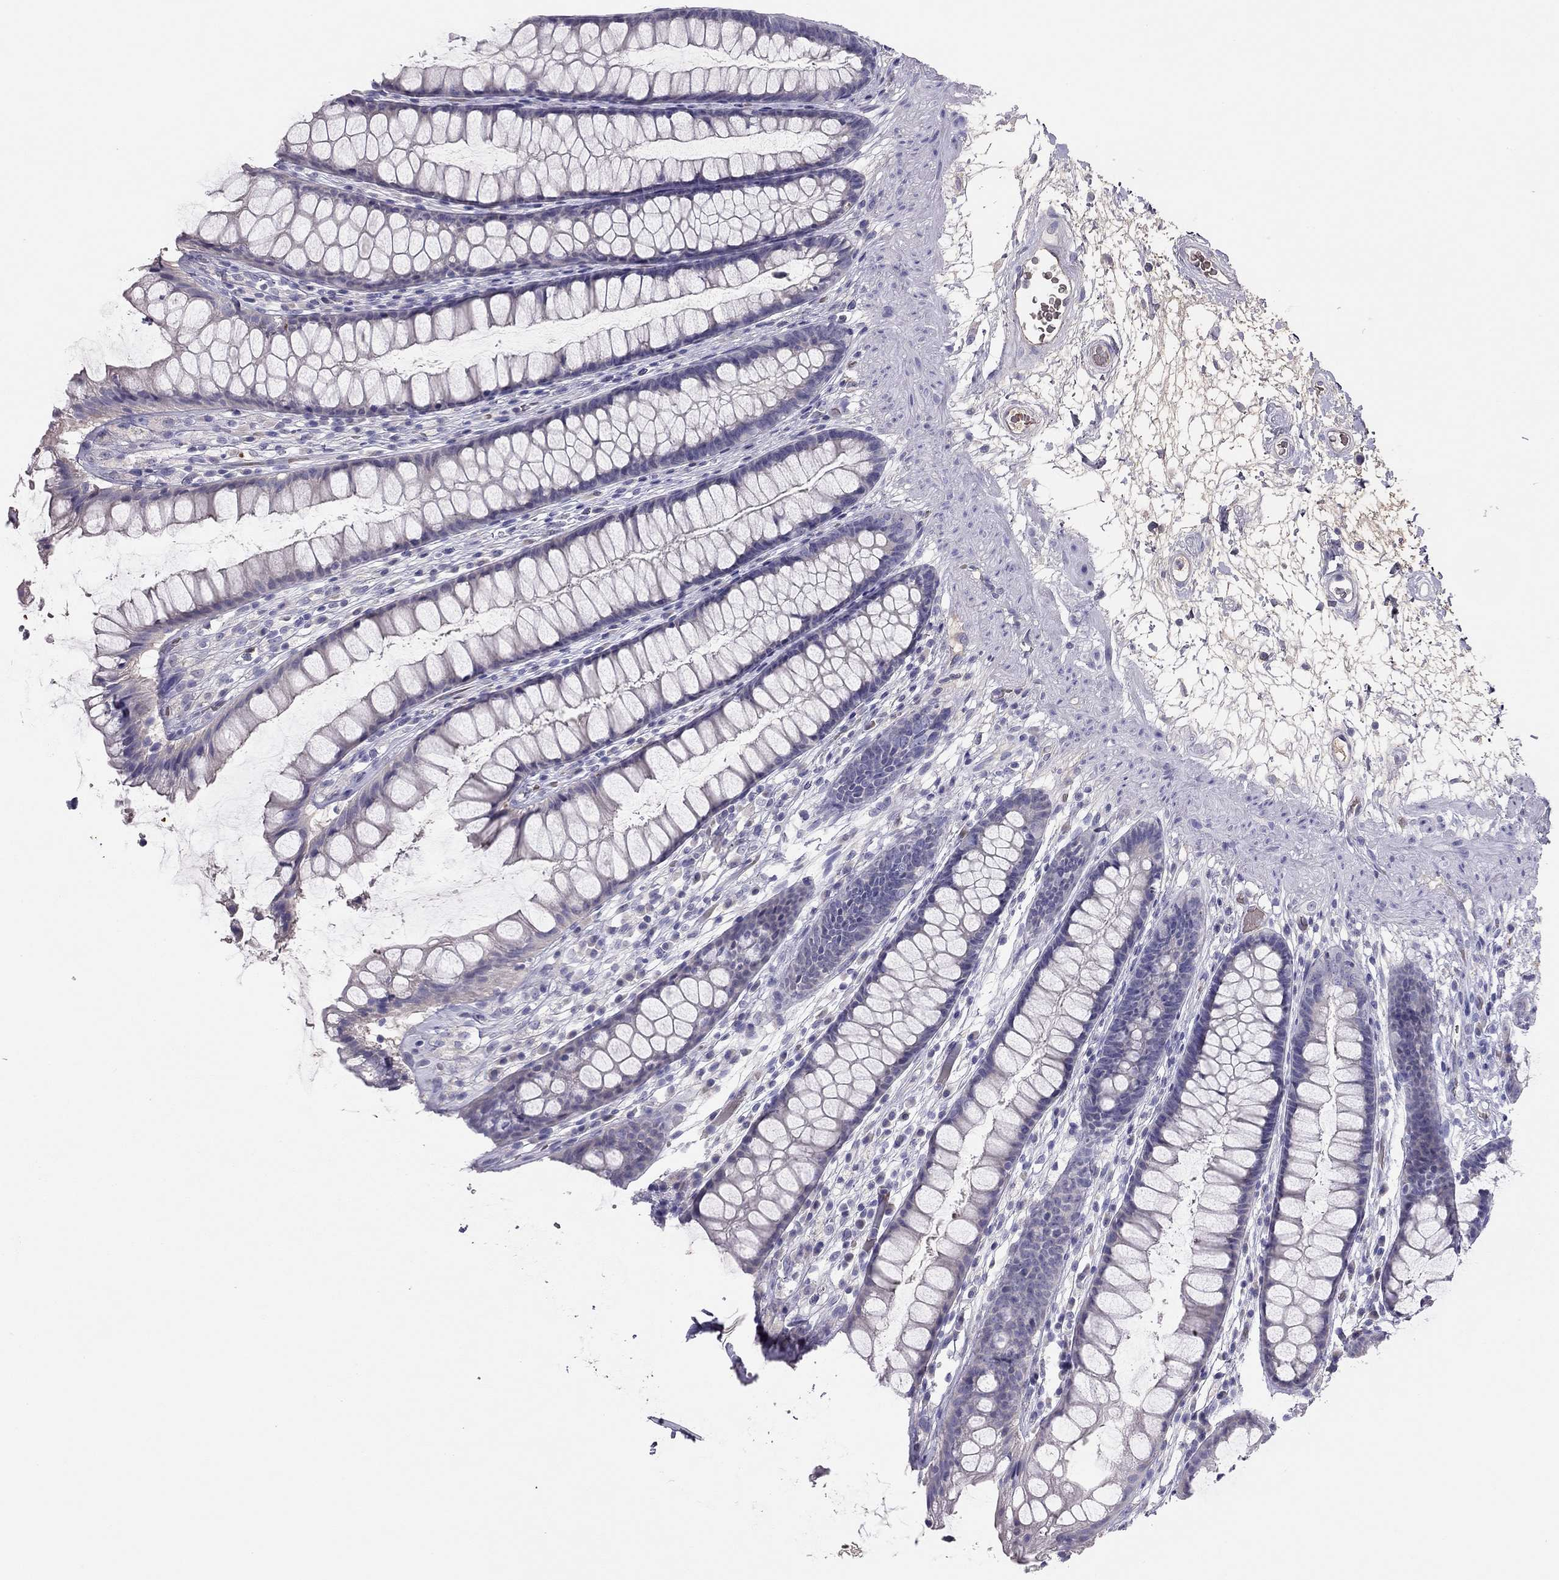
{"staining": {"intensity": "negative", "quantity": "none", "location": "none"}, "tissue": "rectum", "cell_type": "Glandular cells", "image_type": "normal", "snomed": [{"axis": "morphology", "description": "Normal tissue, NOS"}, {"axis": "topography", "description": "Rectum"}], "caption": "Rectum stained for a protein using immunohistochemistry displays no expression glandular cells.", "gene": "RHCE", "patient": {"sex": "male", "age": 72}}